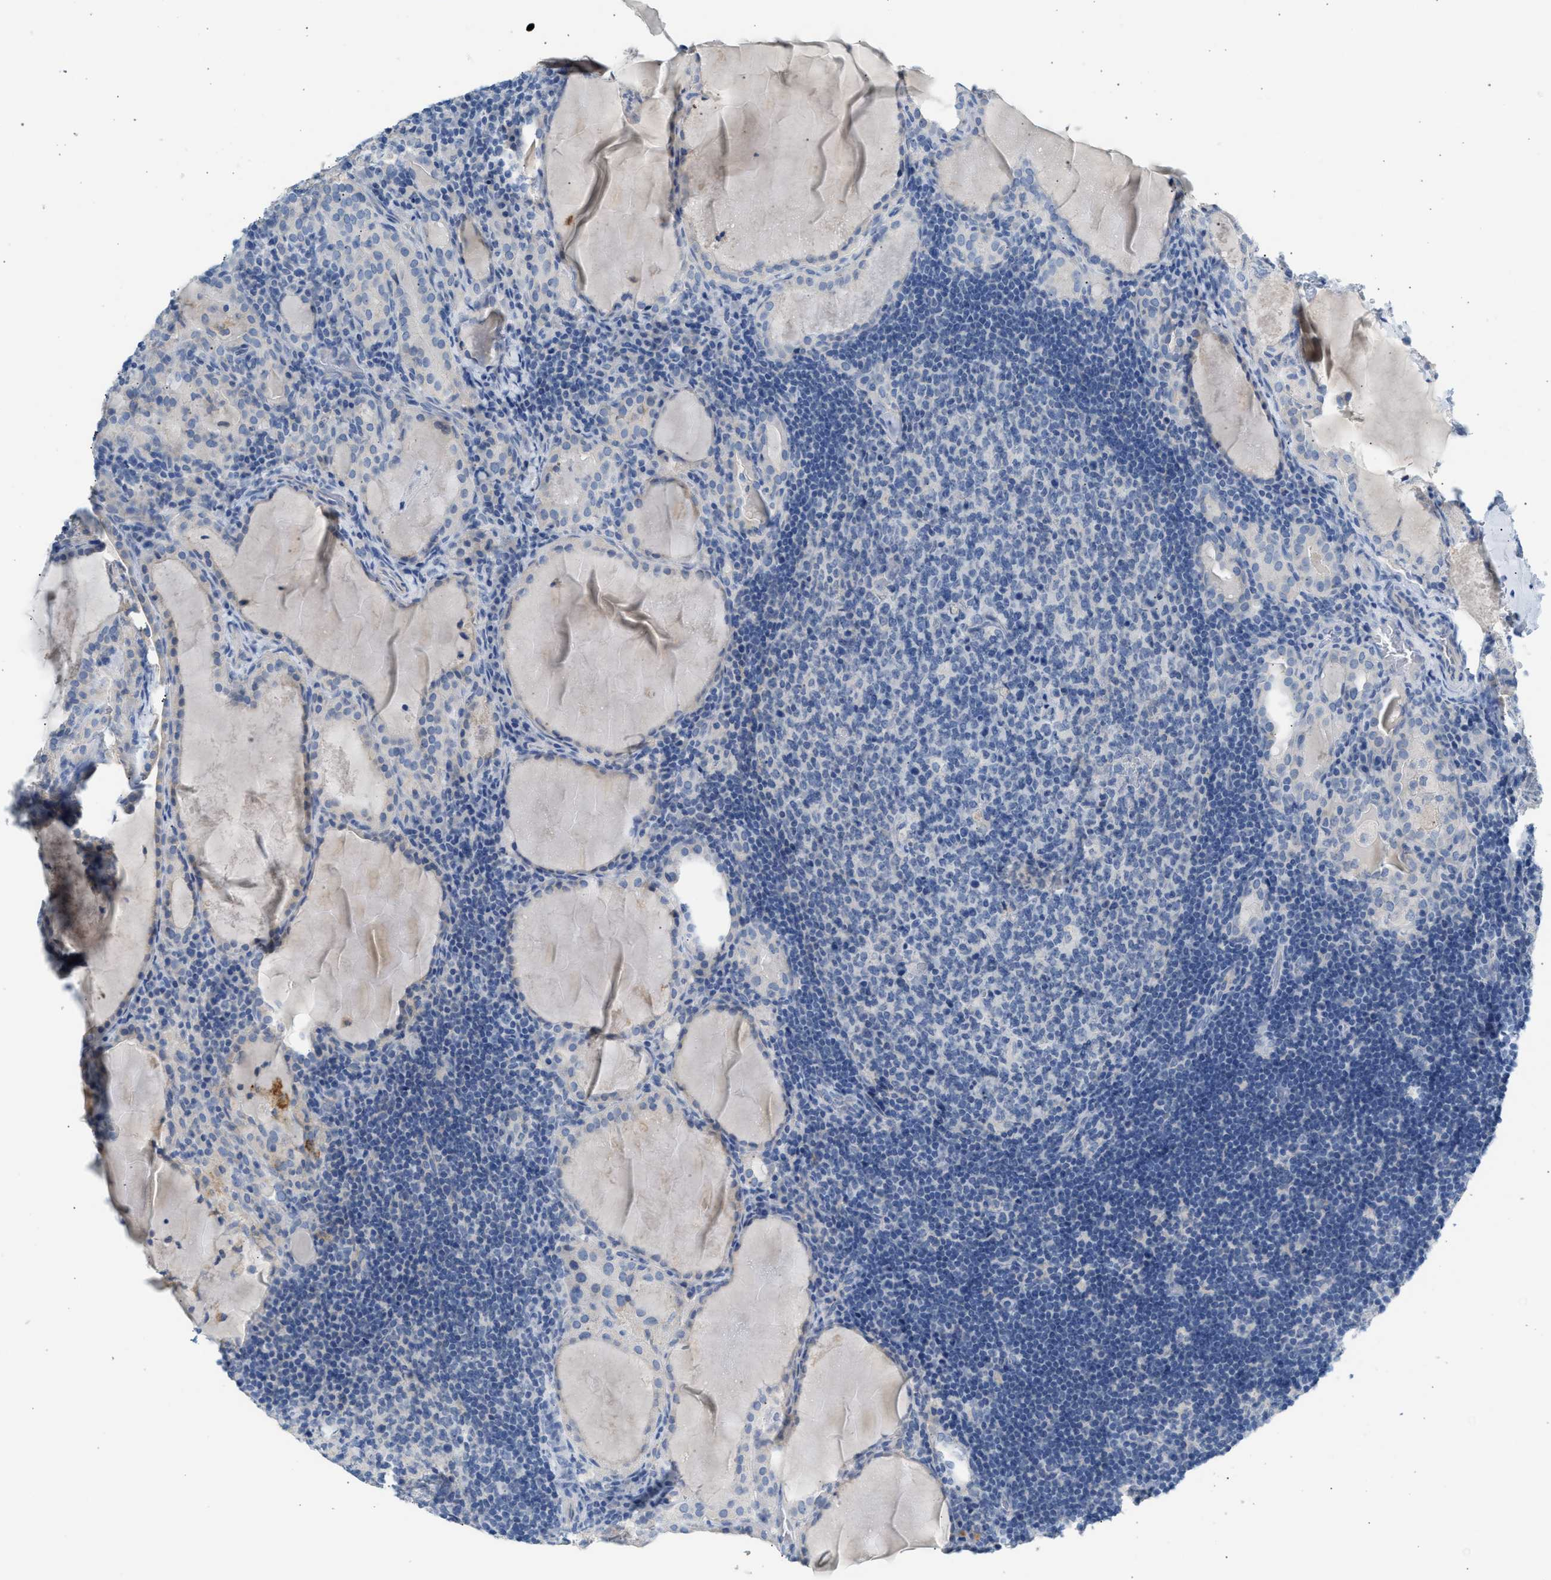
{"staining": {"intensity": "negative", "quantity": "none", "location": "none"}, "tissue": "thyroid cancer", "cell_type": "Tumor cells", "image_type": "cancer", "snomed": [{"axis": "morphology", "description": "Papillary adenocarcinoma, NOS"}, {"axis": "topography", "description": "Thyroid gland"}], "caption": "Immunohistochemical staining of thyroid papillary adenocarcinoma displays no significant positivity in tumor cells. Nuclei are stained in blue.", "gene": "ERBB2", "patient": {"sex": "female", "age": 42}}